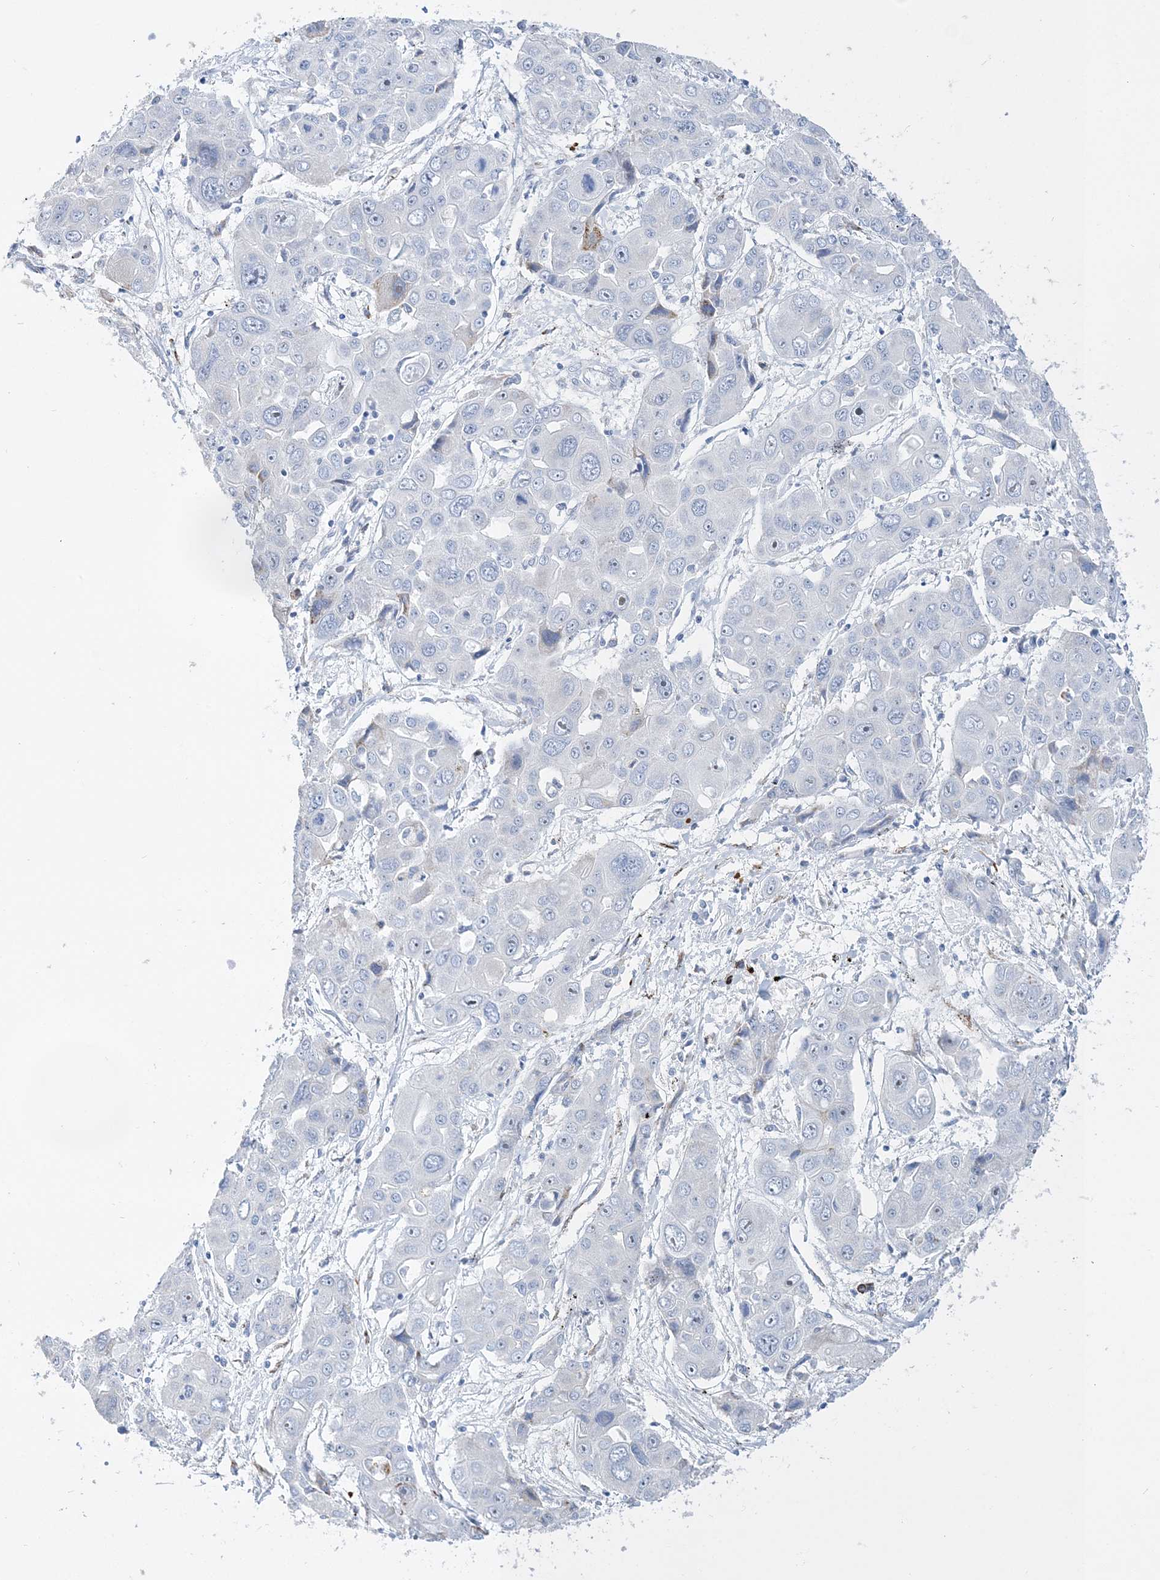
{"staining": {"intensity": "negative", "quantity": "none", "location": "none"}, "tissue": "liver cancer", "cell_type": "Tumor cells", "image_type": "cancer", "snomed": [{"axis": "morphology", "description": "Cholangiocarcinoma"}, {"axis": "topography", "description": "Liver"}], "caption": "A micrograph of human cholangiocarcinoma (liver) is negative for staining in tumor cells.", "gene": "TSPYL6", "patient": {"sex": "male", "age": 67}}